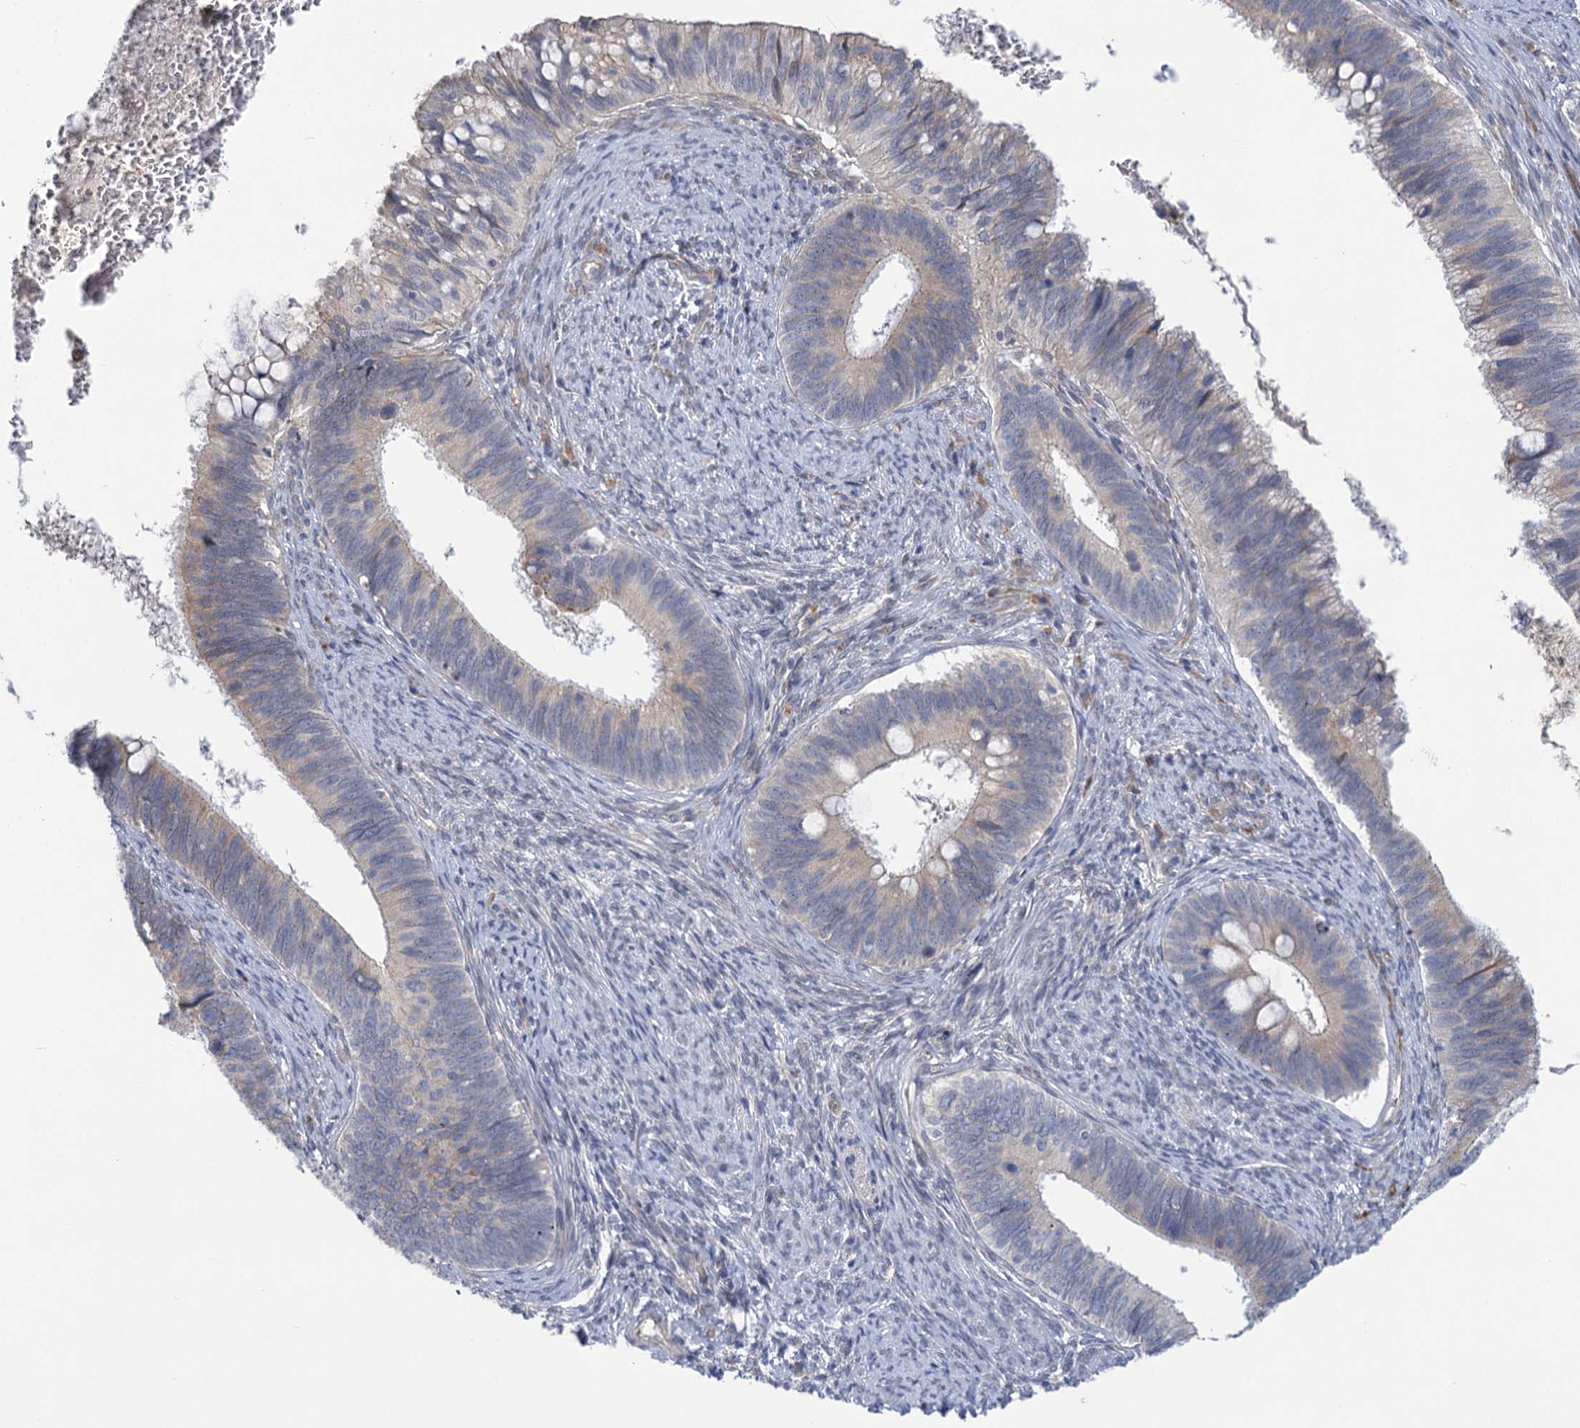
{"staining": {"intensity": "negative", "quantity": "none", "location": "none"}, "tissue": "cervical cancer", "cell_type": "Tumor cells", "image_type": "cancer", "snomed": [{"axis": "morphology", "description": "Adenocarcinoma, NOS"}, {"axis": "topography", "description": "Cervix"}], "caption": "This is an immunohistochemistry (IHC) photomicrograph of adenocarcinoma (cervical). There is no positivity in tumor cells.", "gene": "MBLAC2", "patient": {"sex": "female", "age": 42}}